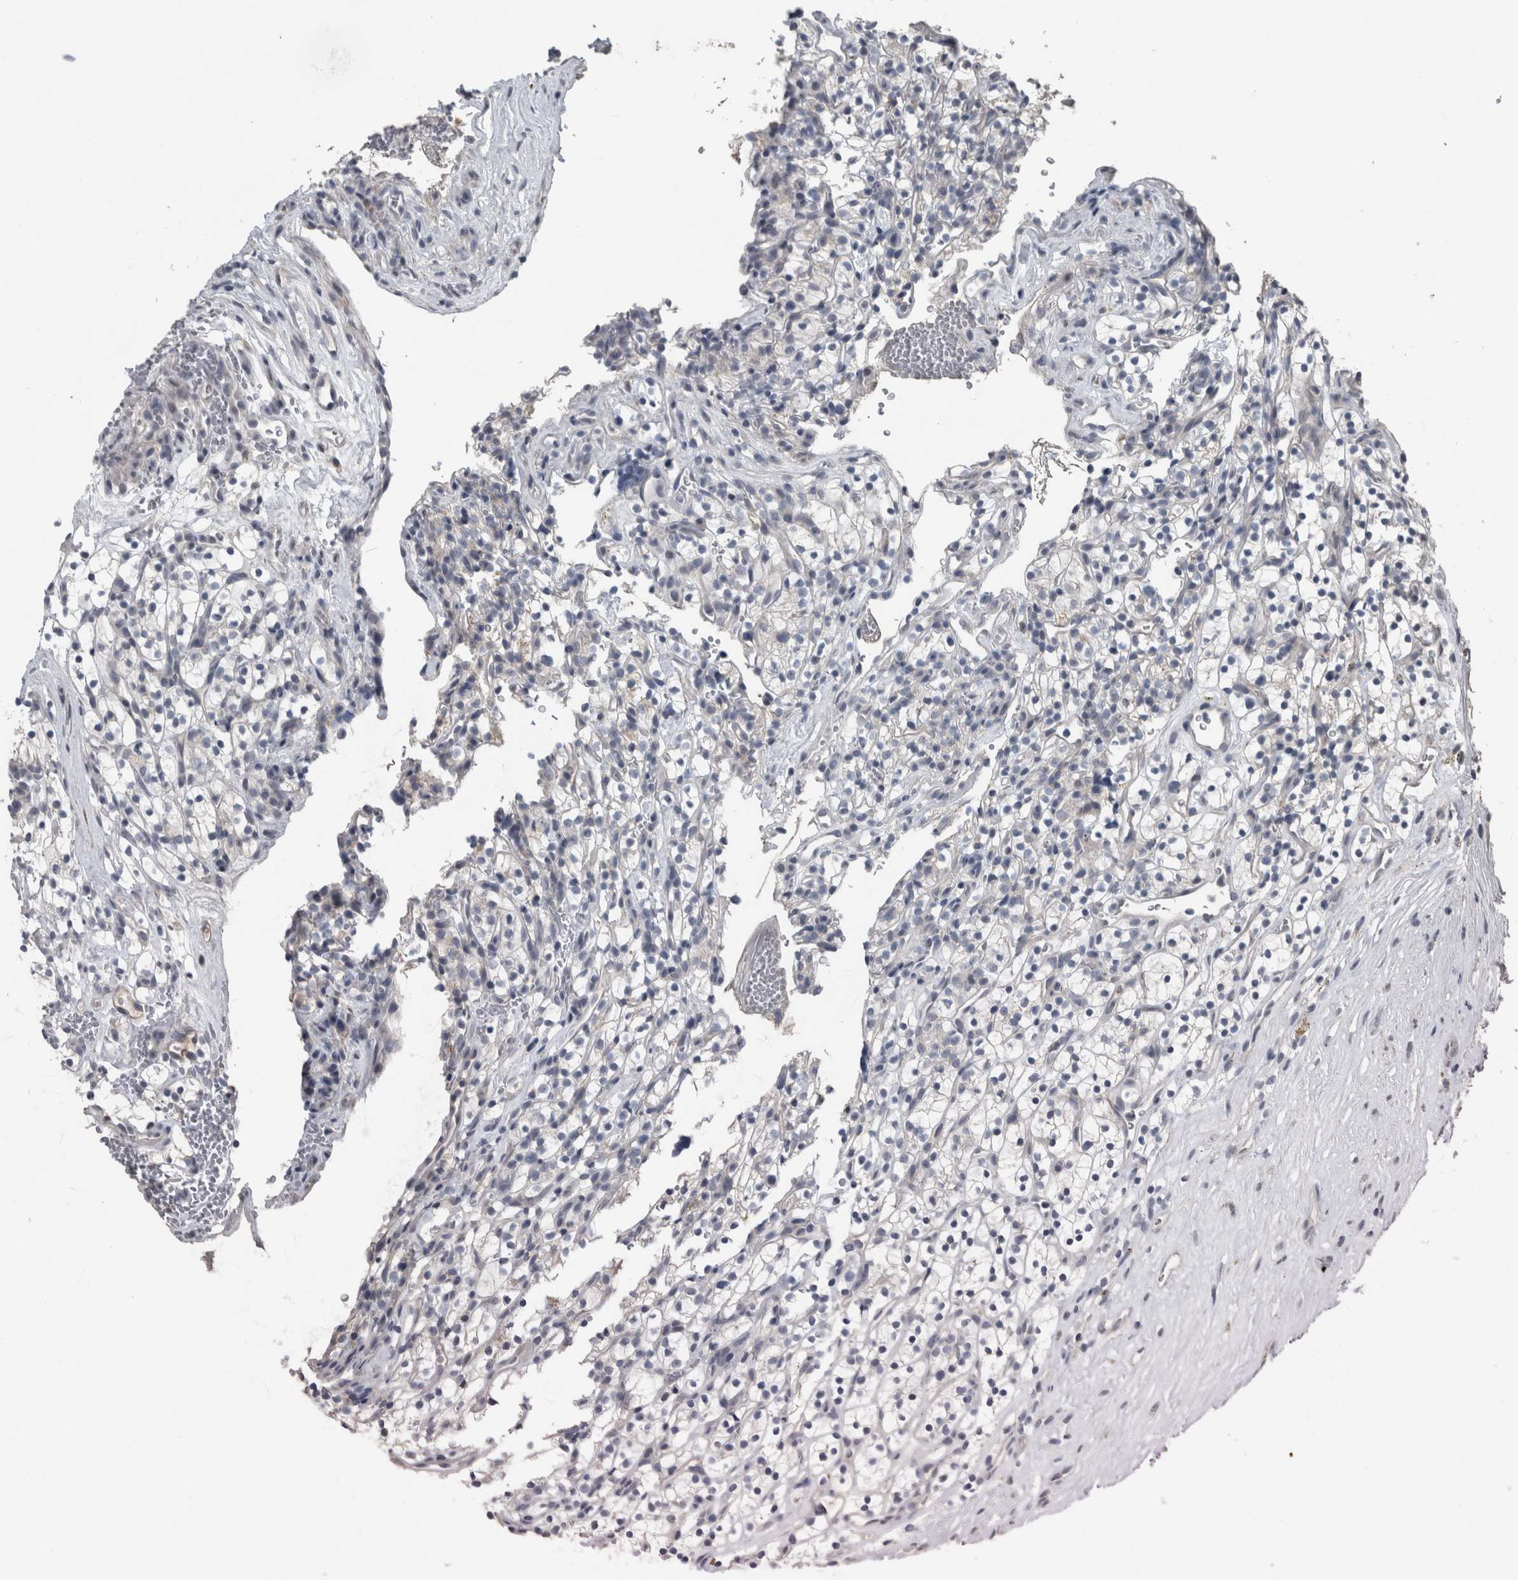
{"staining": {"intensity": "negative", "quantity": "none", "location": "none"}, "tissue": "renal cancer", "cell_type": "Tumor cells", "image_type": "cancer", "snomed": [{"axis": "morphology", "description": "Adenocarcinoma, NOS"}, {"axis": "topography", "description": "Kidney"}], "caption": "Immunohistochemical staining of renal adenocarcinoma shows no significant positivity in tumor cells.", "gene": "KRT20", "patient": {"sex": "female", "age": 57}}